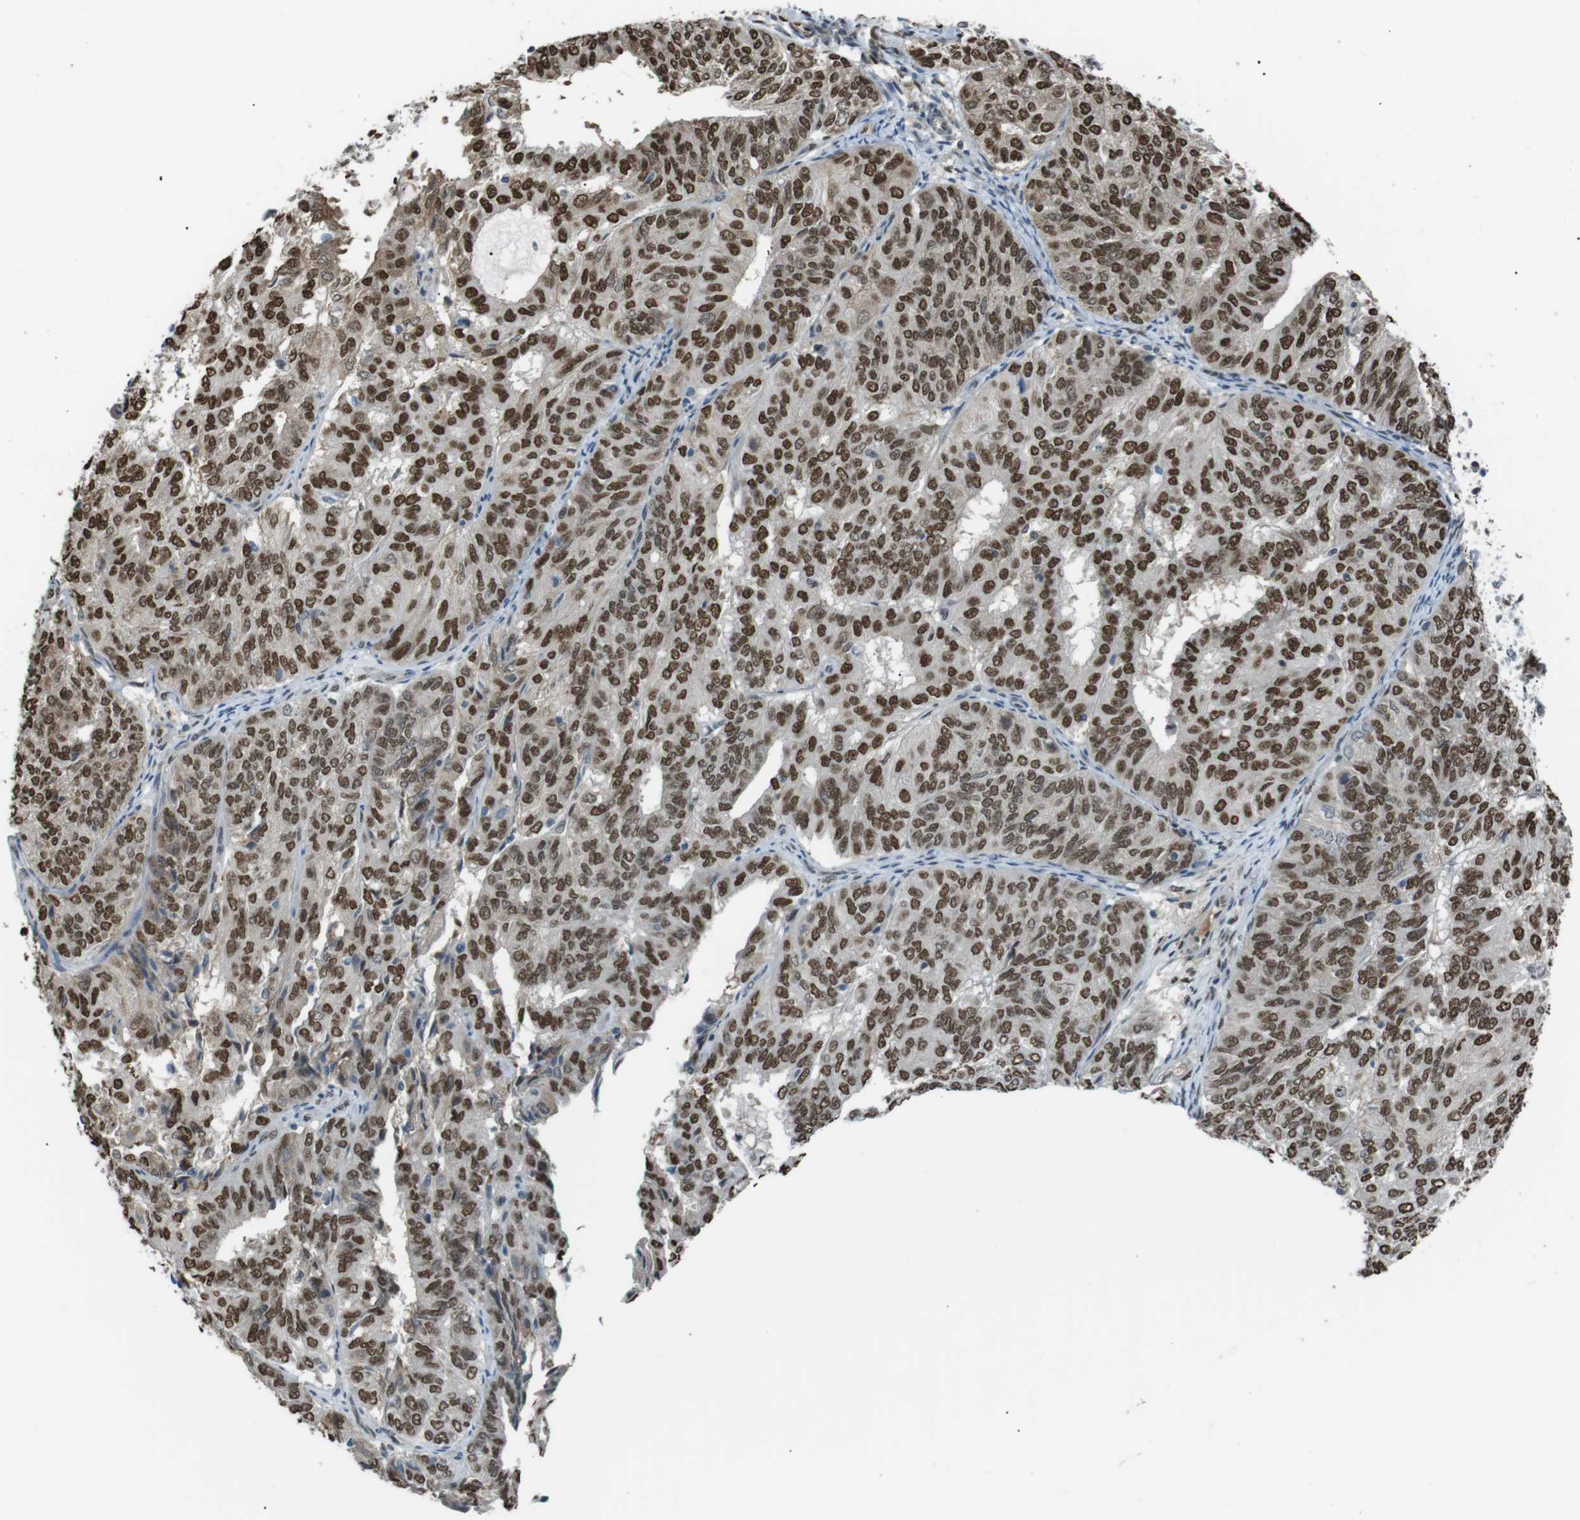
{"staining": {"intensity": "moderate", "quantity": ">75%", "location": "nuclear"}, "tissue": "endometrial cancer", "cell_type": "Tumor cells", "image_type": "cancer", "snomed": [{"axis": "morphology", "description": "Adenocarcinoma, NOS"}, {"axis": "topography", "description": "Uterus"}], "caption": "This is an image of immunohistochemistry (IHC) staining of adenocarcinoma (endometrial), which shows moderate expression in the nuclear of tumor cells.", "gene": "SRPK2", "patient": {"sex": "female", "age": 60}}